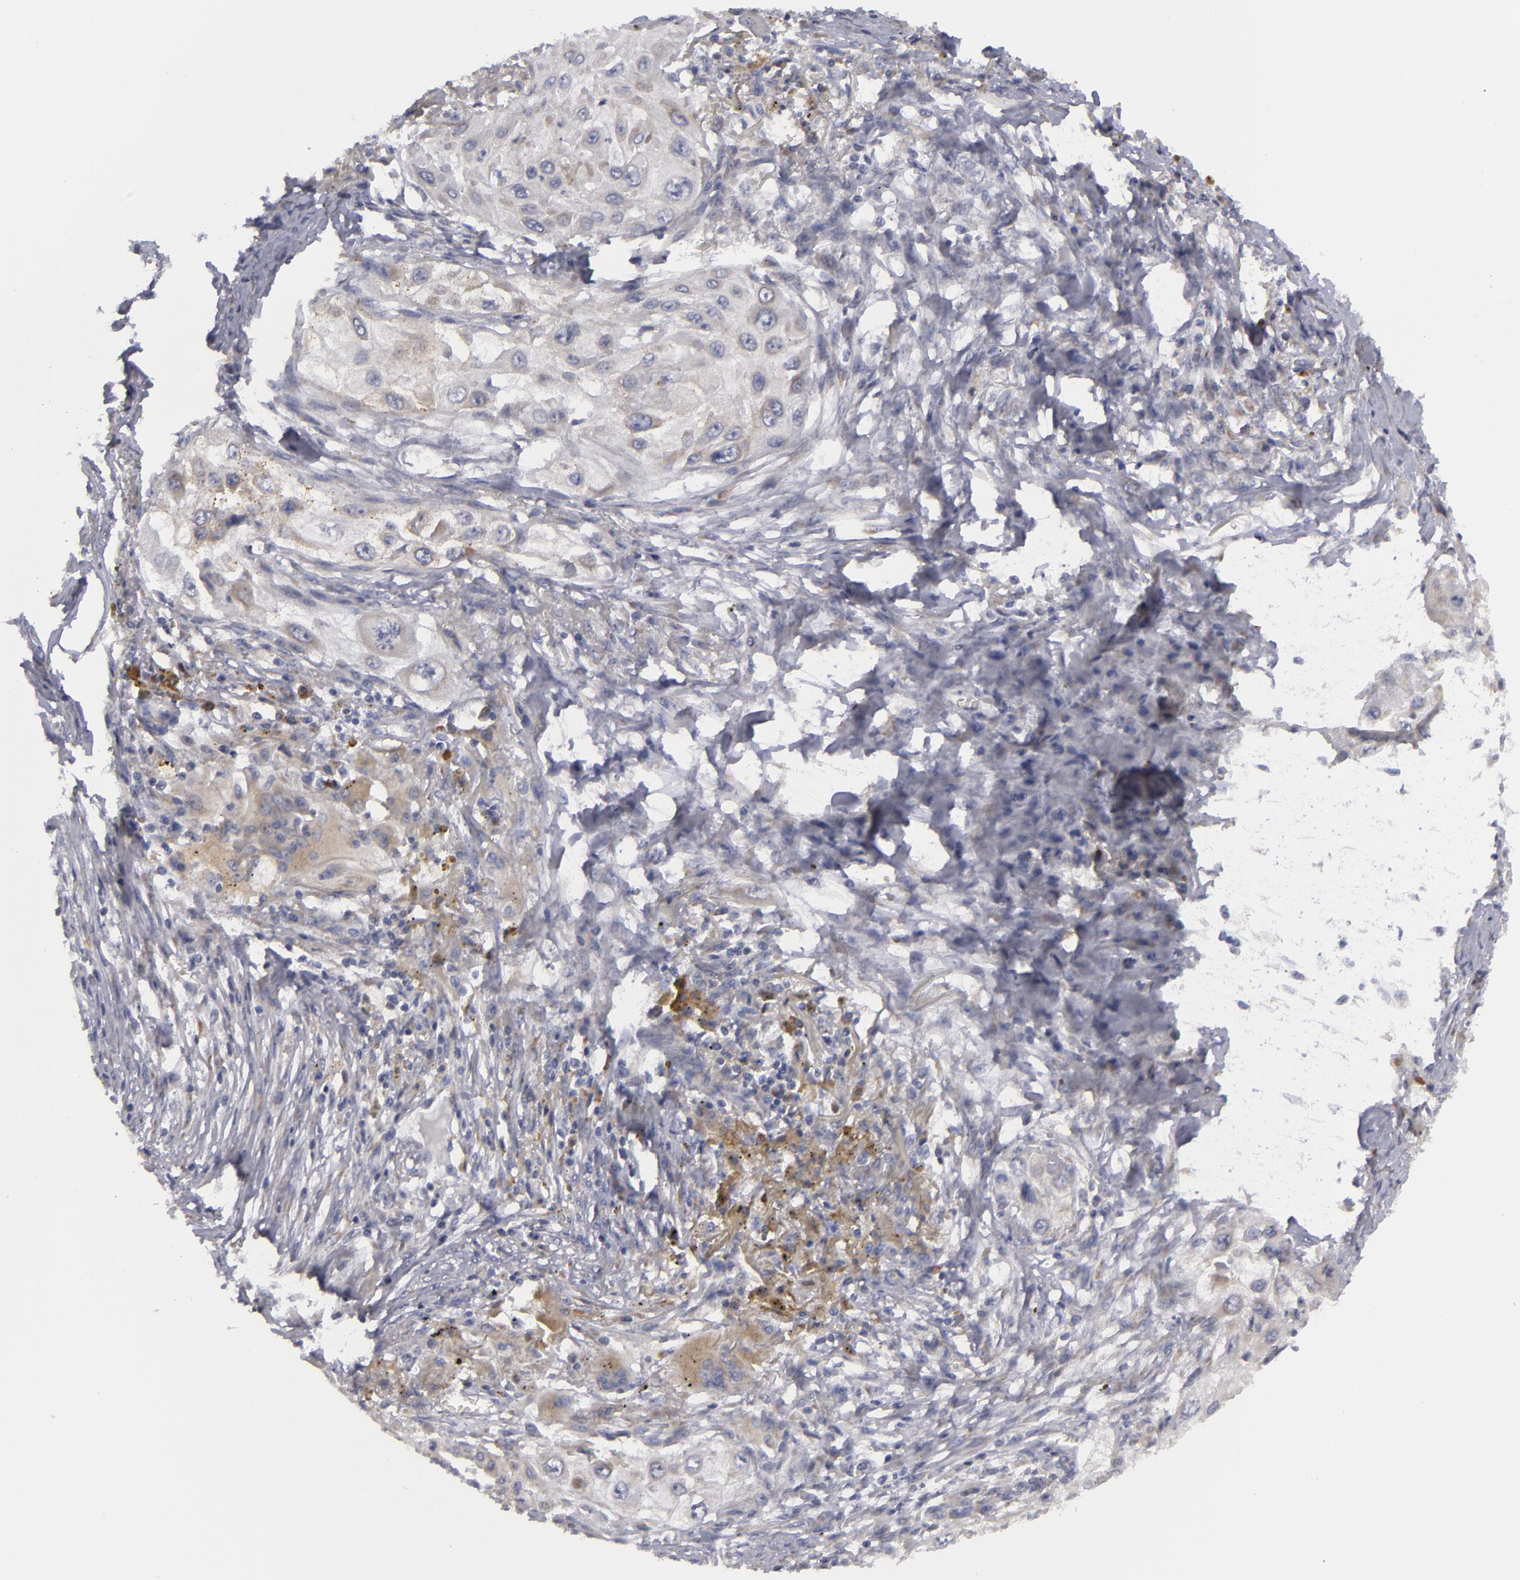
{"staining": {"intensity": "weak", "quantity": "<25%", "location": "cytoplasmic/membranous"}, "tissue": "lung cancer", "cell_type": "Tumor cells", "image_type": "cancer", "snomed": [{"axis": "morphology", "description": "Squamous cell carcinoma, NOS"}, {"axis": "topography", "description": "Lung"}], "caption": "Immunohistochemical staining of lung squamous cell carcinoma reveals no significant positivity in tumor cells.", "gene": "ATP2B3", "patient": {"sex": "male", "age": 71}}